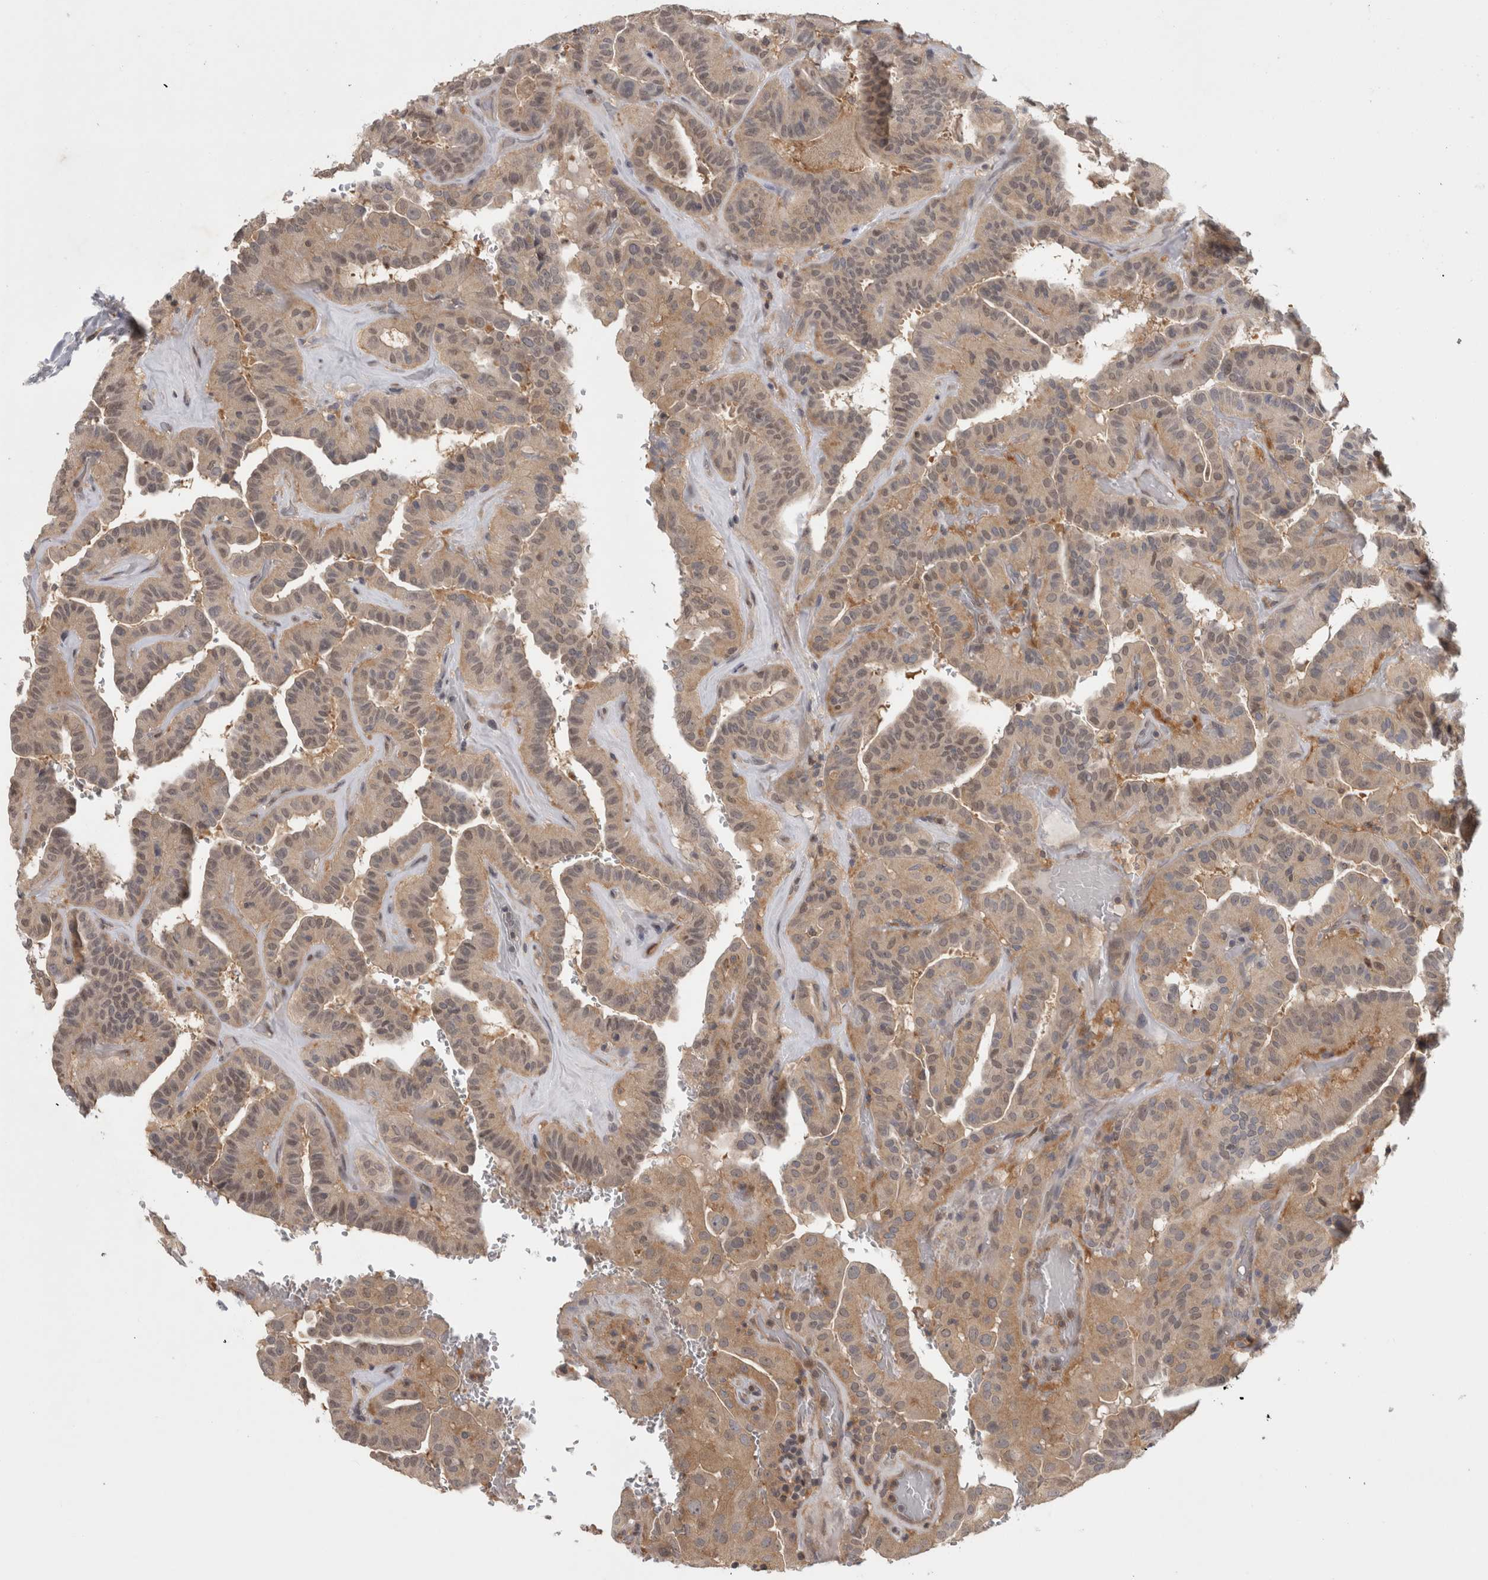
{"staining": {"intensity": "weak", "quantity": ">75%", "location": "cytoplasmic/membranous,nuclear"}, "tissue": "thyroid cancer", "cell_type": "Tumor cells", "image_type": "cancer", "snomed": [{"axis": "morphology", "description": "Papillary adenocarcinoma, NOS"}, {"axis": "topography", "description": "Thyroid gland"}], "caption": "An image of thyroid papillary adenocarcinoma stained for a protein demonstrates weak cytoplasmic/membranous and nuclear brown staining in tumor cells. (DAB IHC with brightfield microscopy, high magnification).", "gene": "PIGP", "patient": {"sex": "male", "age": 77}}